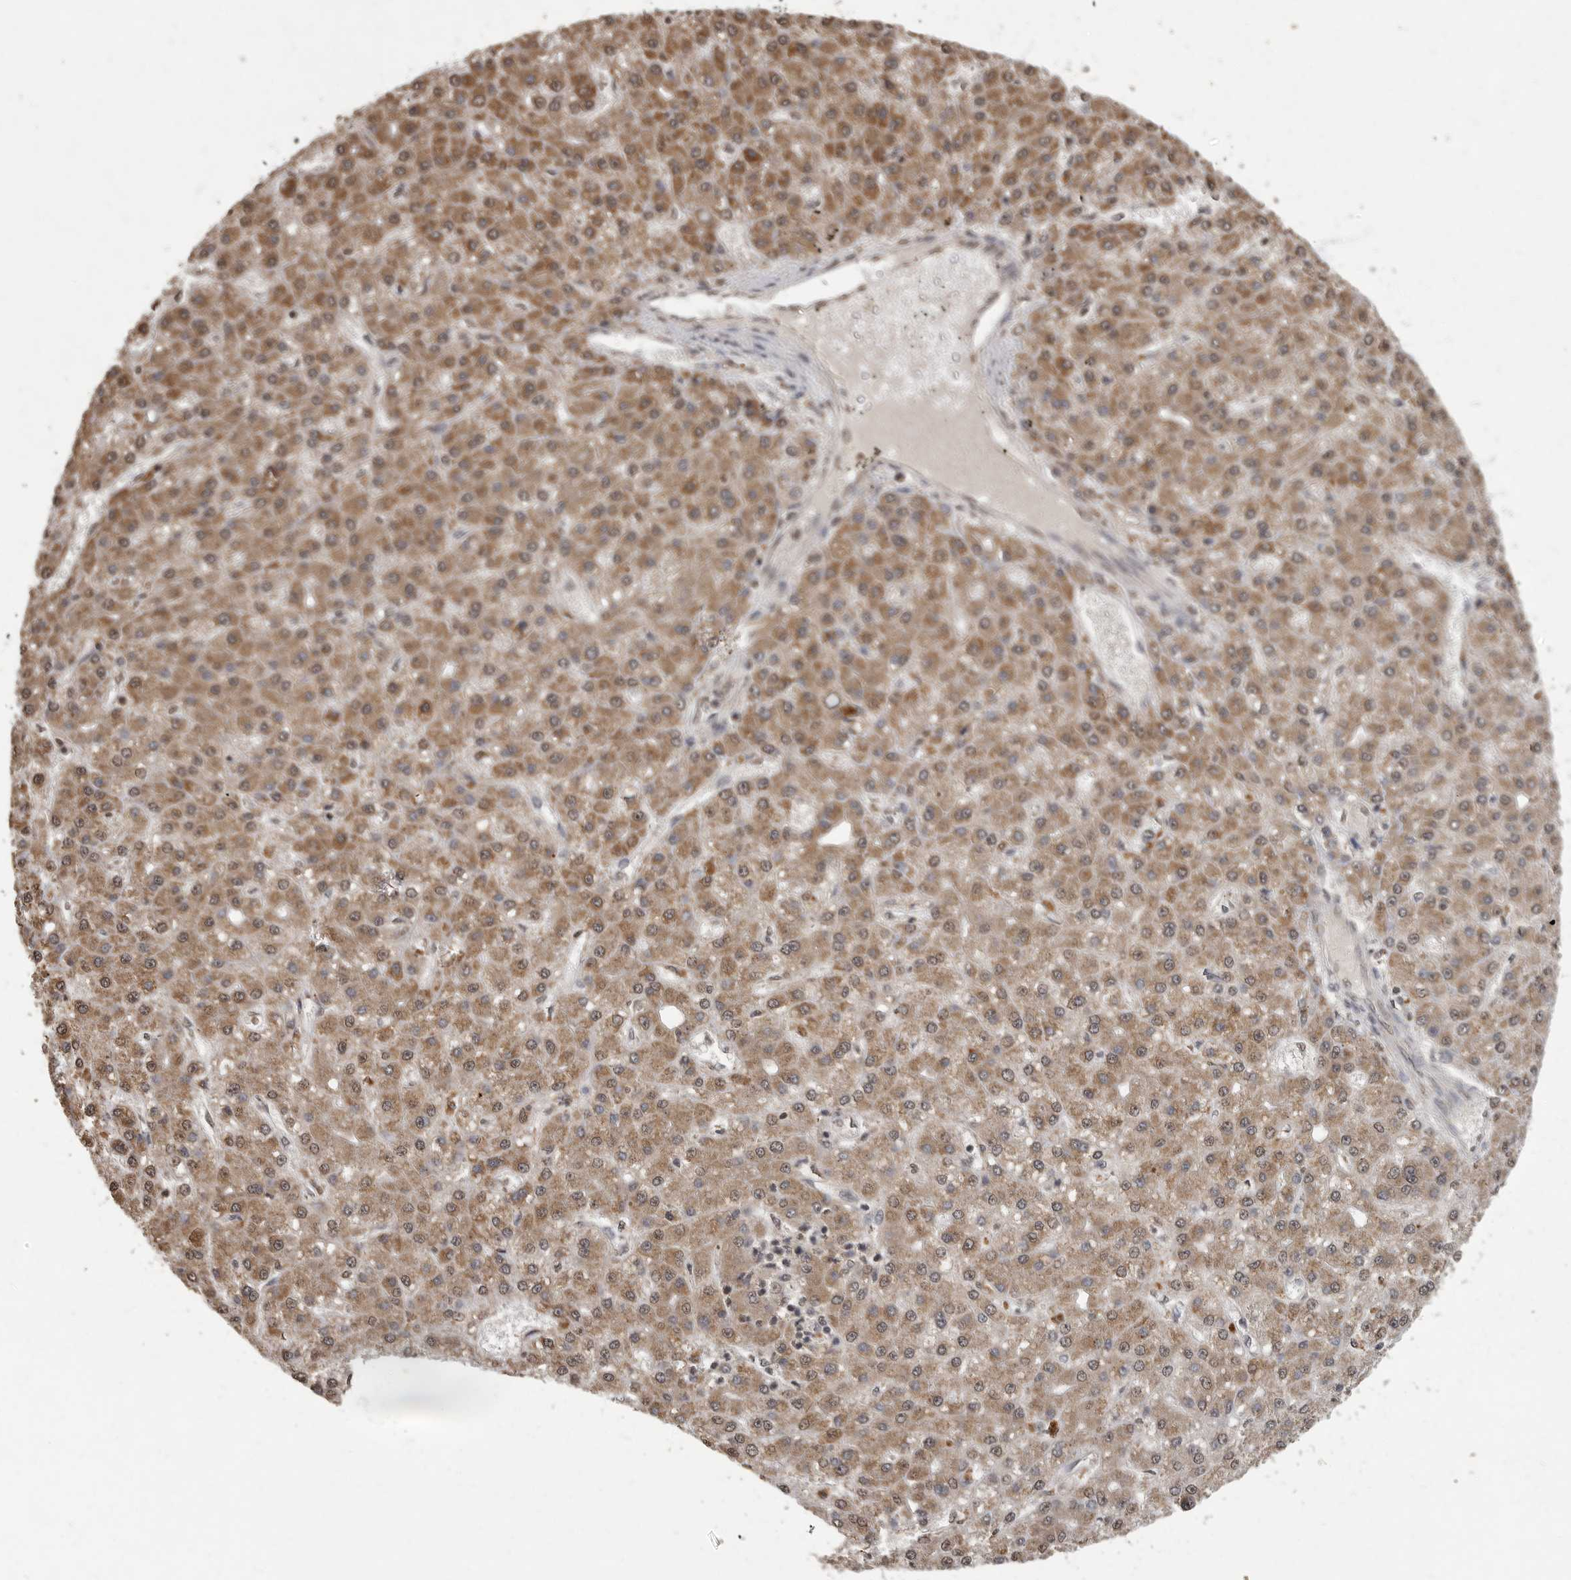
{"staining": {"intensity": "moderate", "quantity": ">75%", "location": "cytoplasmic/membranous"}, "tissue": "liver cancer", "cell_type": "Tumor cells", "image_type": "cancer", "snomed": [{"axis": "morphology", "description": "Carcinoma, Hepatocellular, NOS"}, {"axis": "topography", "description": "Liver"}], "caption": "Human hepatocellular carcinoma (liver) stained with a protein marker exhibits moderate staining in tumor cells.", "gene": "MAFG", "patient": {"sex": "male", "age": 67}}